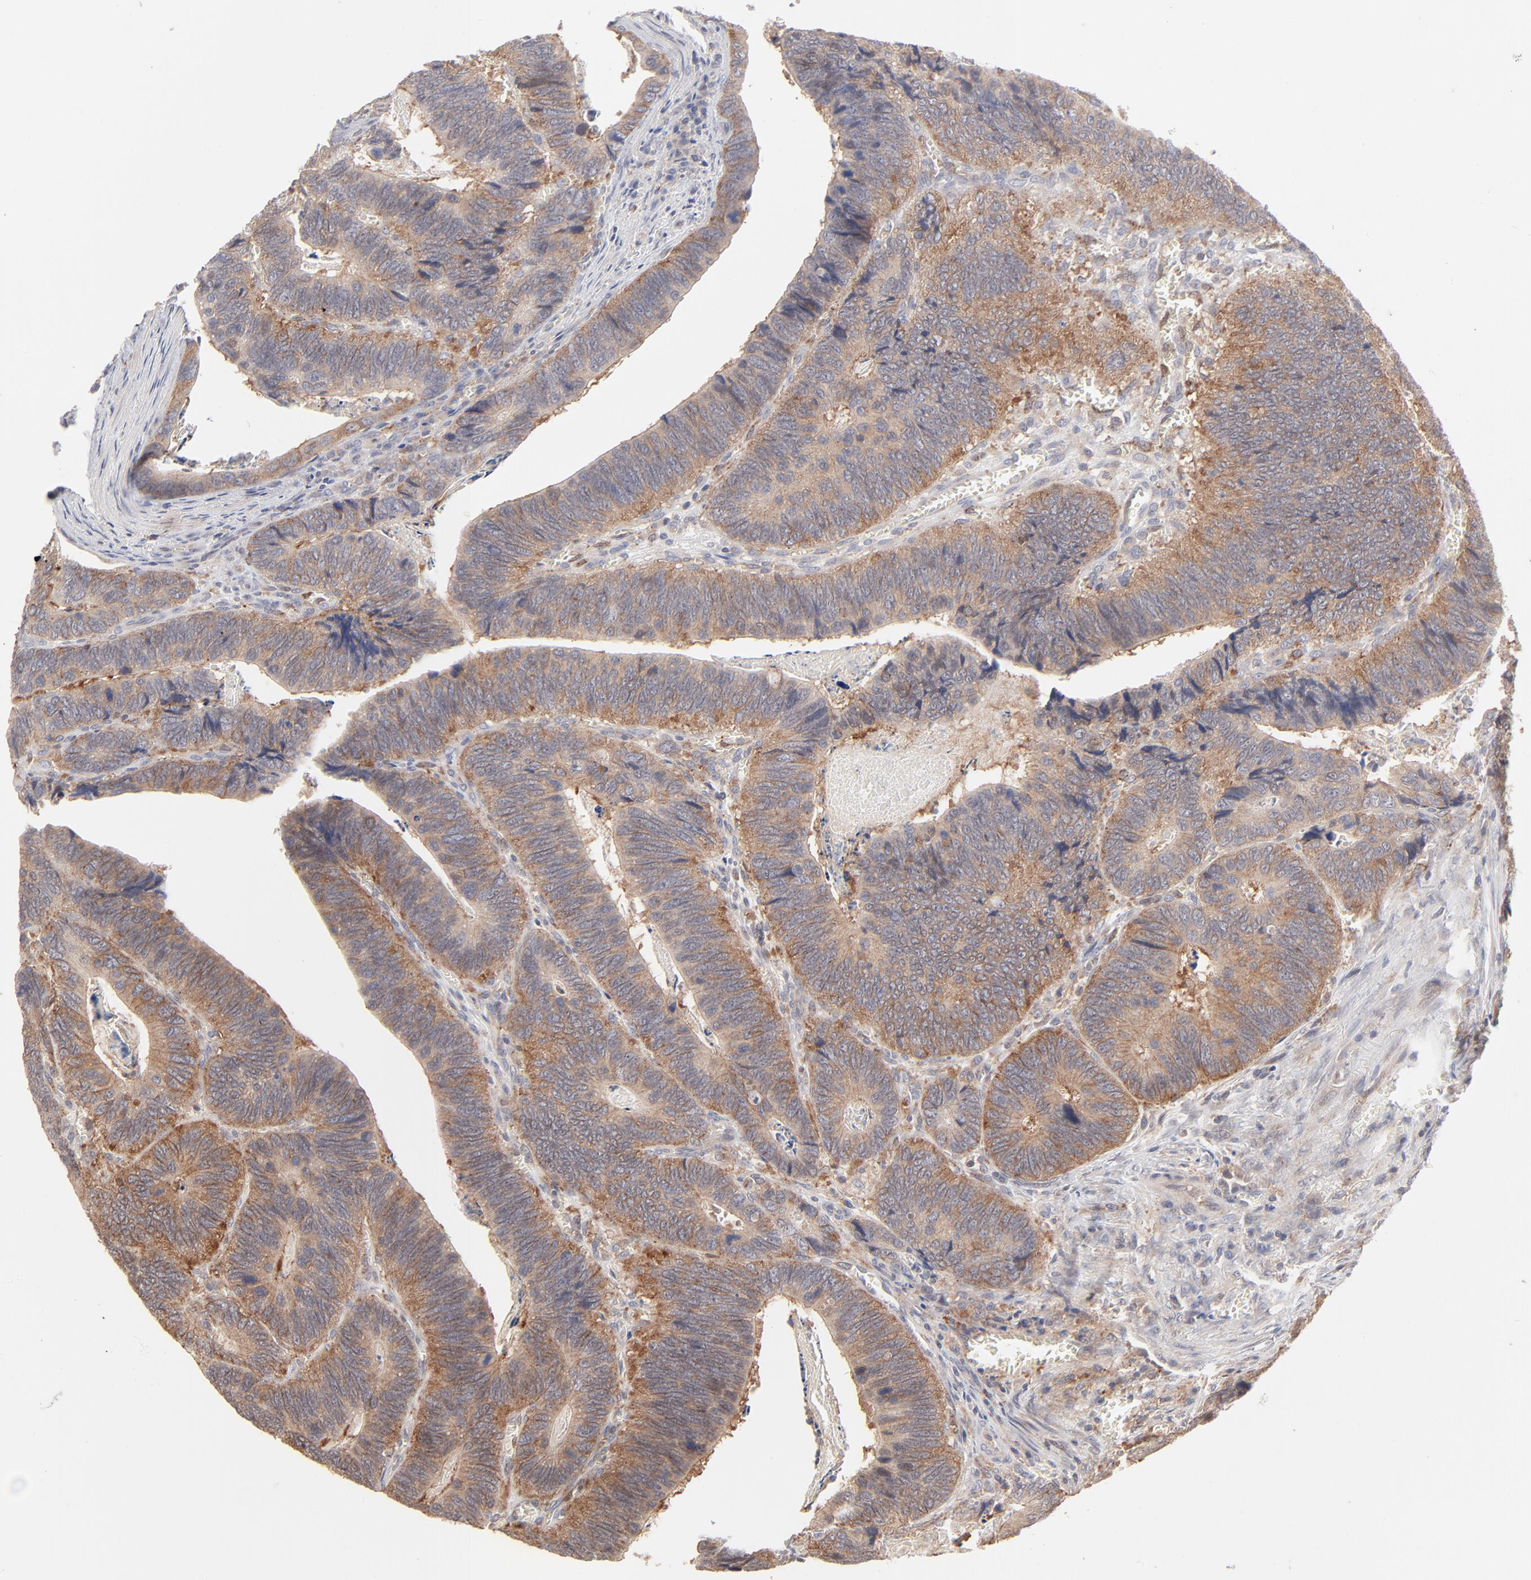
{"staining": {"intensity": "moderate", "quantity": ">75%", "location": "cytoplasmic/membranous"}, "tissue": "colorectal cancer", "cell_type": "Tumor cells", "image_type": "cancer", "snomed": [{"axis": "morphology", "description": "Adenocarcinoma, NOS"}, {"axis": "topography", "description": "Colon"}], "caption": "Immunohistochemical staining of human colorectal cancer displays moderate cytoplasmic/membranous protein positivity in approximately >75% of tumor cells. Using DAB (3,3'-diaminobenzidine) (brown) and hematoxylin (blue) stains, captured at high magnification using brightfield microscopy.", "gene": "IVNS1ABP", "patient": {"sex": "male", "age": 72}}